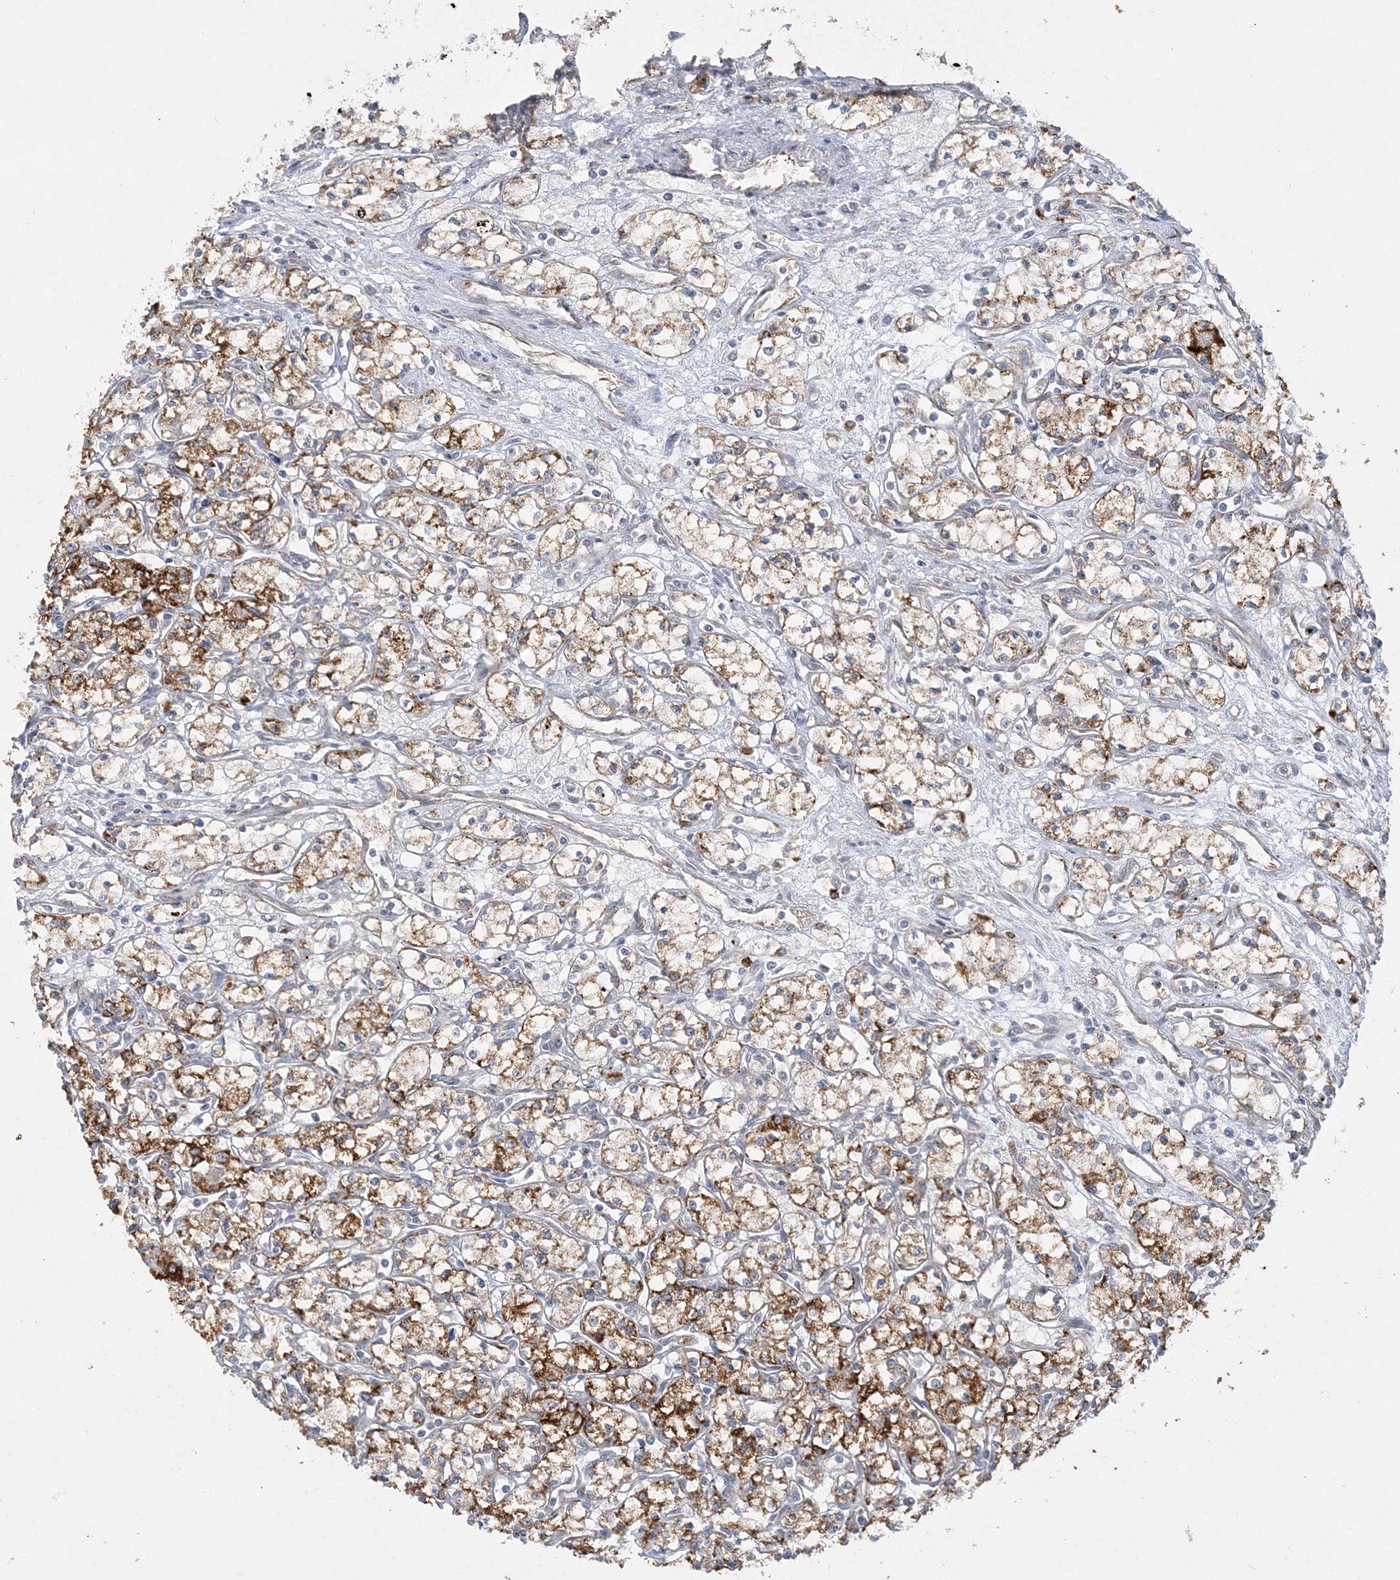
{"staining": {"intensity": "moderate", "quantity": ">75%", "location": "cytoplasmic/membranous"}, "tissue": "renal cancer", "cell_type": "Tumor cells", "image_type": "cancer", "snomed": [{"axis": "morphology", "description": "Adenocarcinoma, NOS"}, {"axis": "topography", "description": "Kidney"}], "caption": "Immunohistochemistry (IHC) image of neoplastic tissue: adenocarcinoma (renal) stained using IHC displays medium levels of moderate protein expression localized specifically in the cytoplasmic/membranous of tumor cells, appearing as a cytoplasmic/membranous brown color.", "gene": "INPP1", "patient": {"sex": "male", "age": 59}}